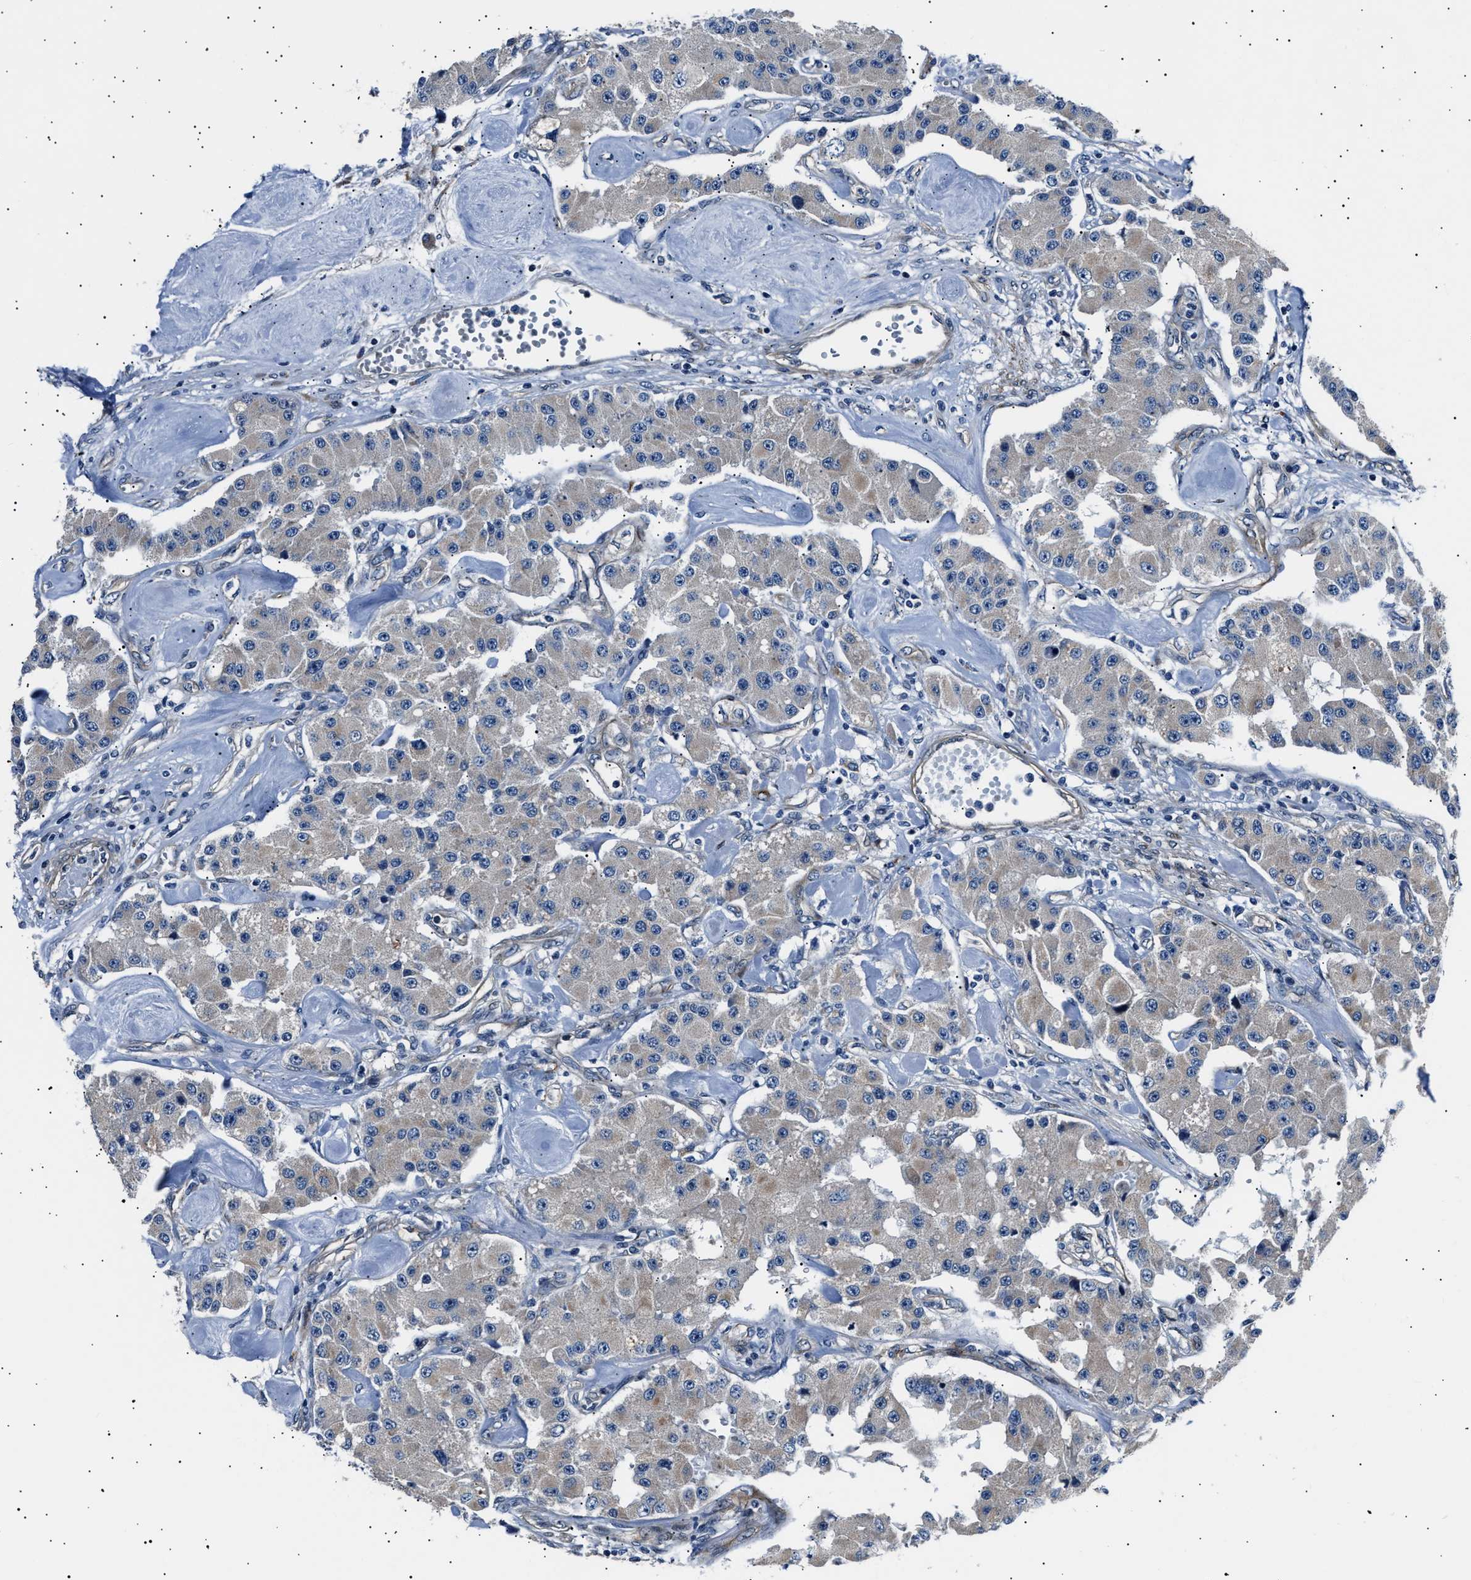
{"staining": {"intensity": "negative", "quantity": "none", "location": "none"}, "tissue": "carcinoid", "cell_type": "Tumor cells", "image_type": "cancer", "snomed": [{"axis": "morphology", "description": "Carcinoid, malignant, NOS"}, {"axis": "topography", "description": "Pancreas"}], "caption": "The IHC histopathology image has no significant staining in tumor cells of carcinoid tissue. (Brightfield microscopy of DAB IHC at high magnification).", "gene": "MPDZ", "patient": {"sex": "male", "age": 41}}